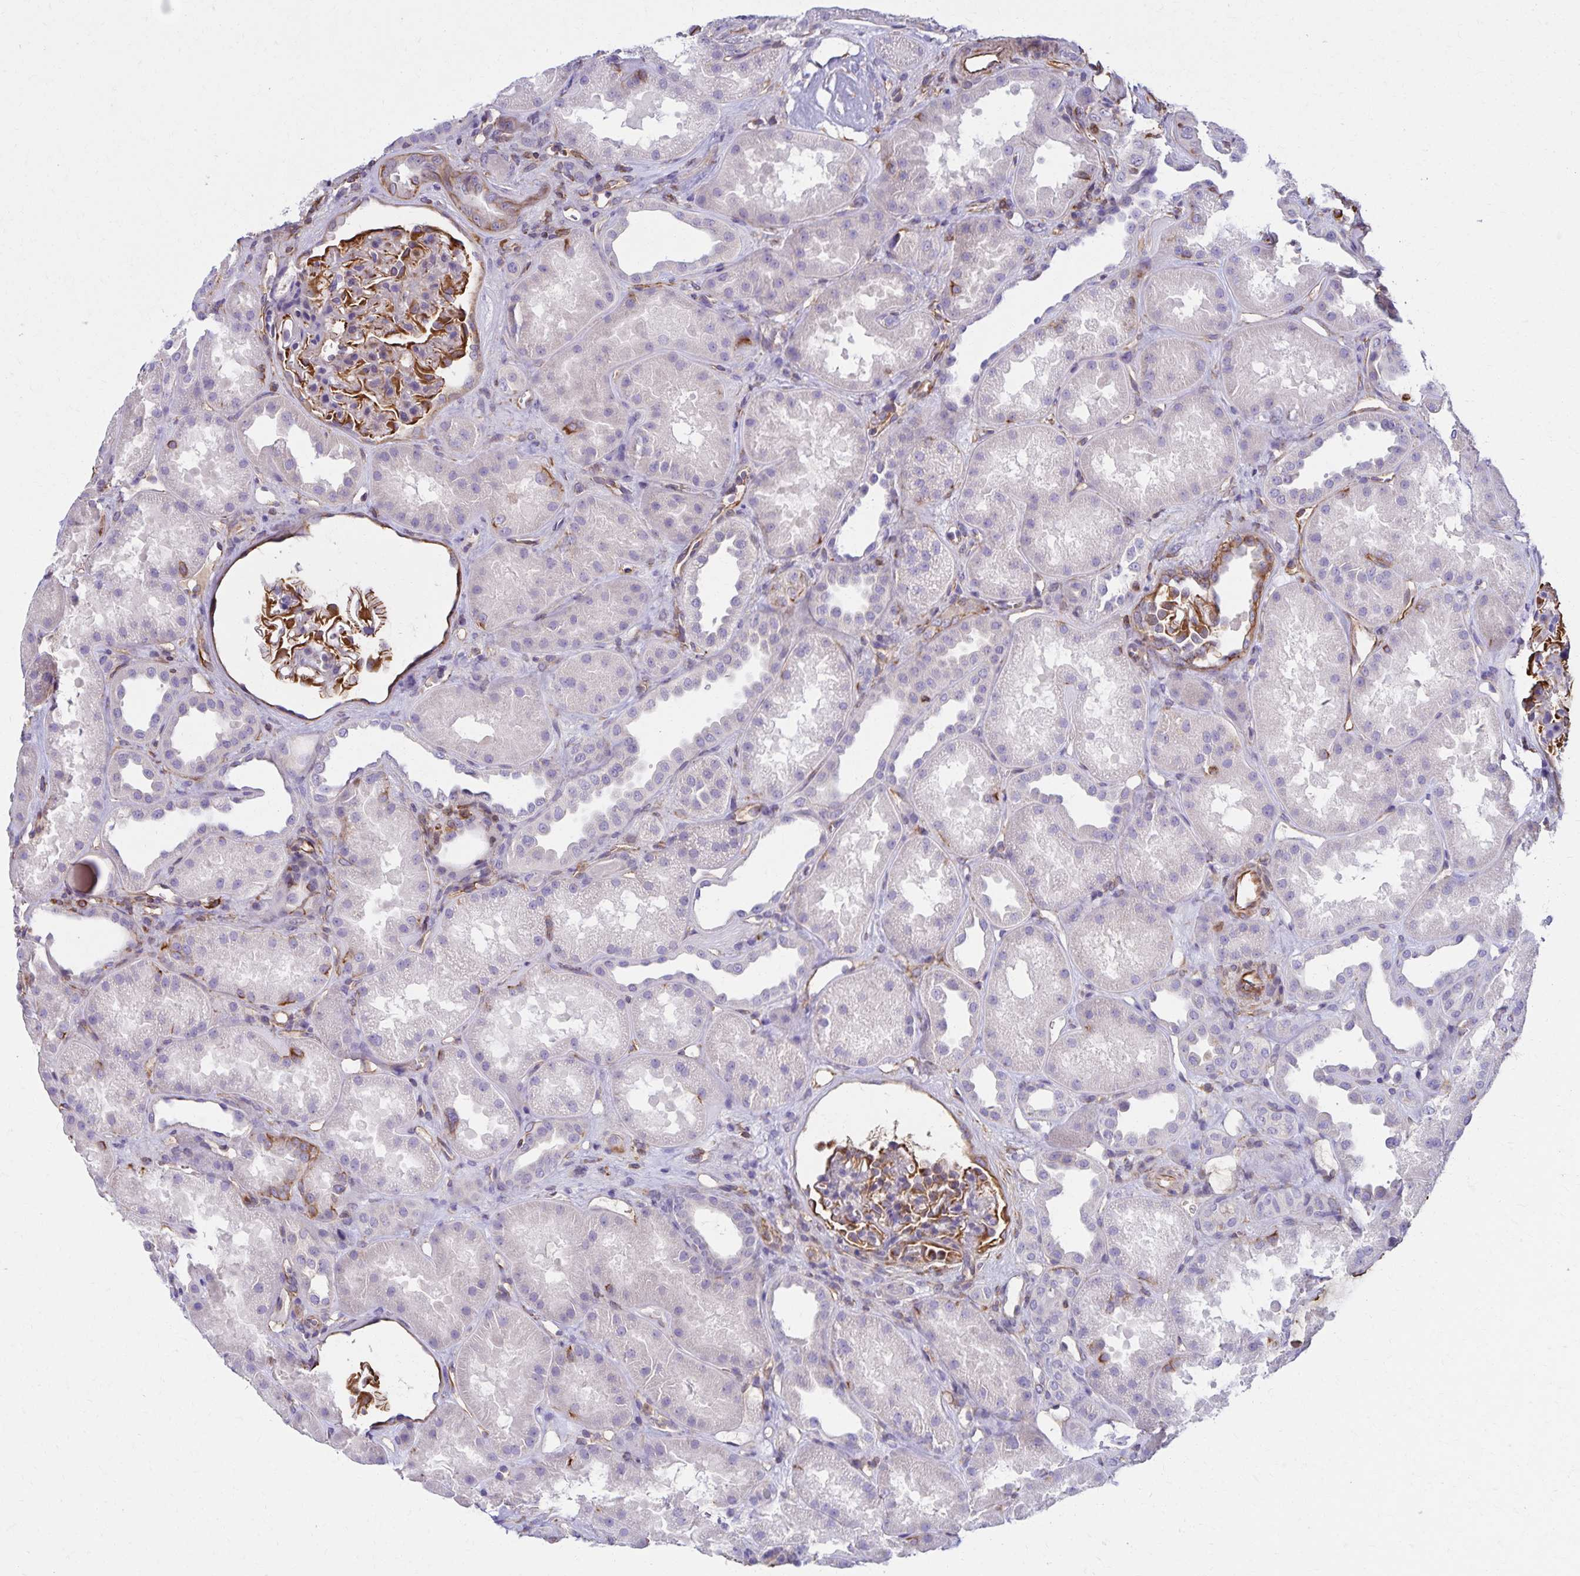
{"staining": {"intensity": "moderate", "quantity": "25%-75%", "location": "cytoplasmic/membranous"}, "tissue": "kidney", "cell_type": "Cells in glomeruli", "image_type": "normal", "snomed": [{"axis": "morphology", "description": "Normal tissue, NOS"}, {"axis": "topography", "description": "Kidney"}], "caption": "Immunohistochemistry (IHC) image of normal kidney: kidney stained using immunohistochemistry exhibits medium levels of moderate protein expression localized specifically in the cytoplasmic/membranous of cells in glomeruli, appearing as a cytoplasmic/membranous brown color.", "gene": "TRPV6", "patient": {"sex": "male", "age": 61}}